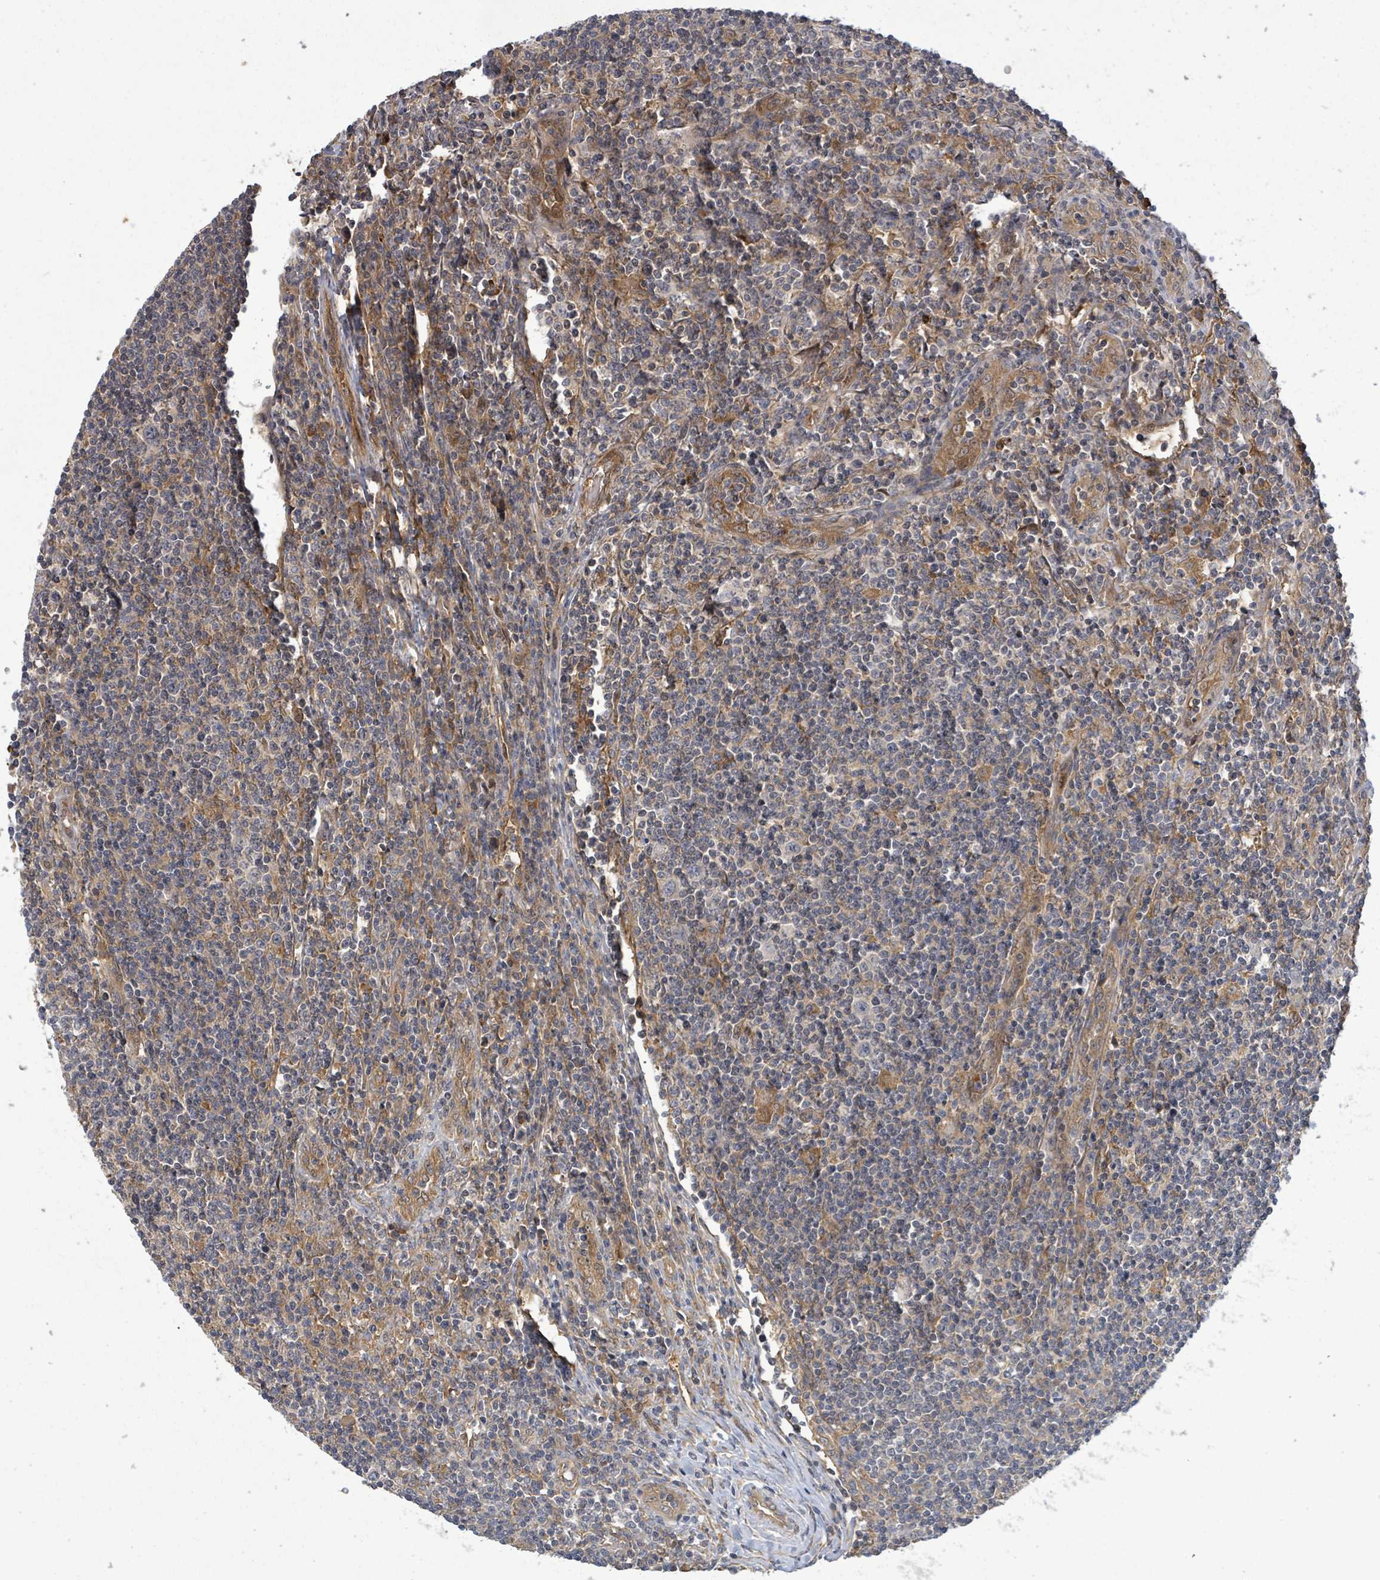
{"staining": {"intensity": "negative", "quantity": "none", "location": "none"}, "tissue": "lymphoma", "cell_type": "Tumor cells", "image_type": "cancer", "snomed": [{"axis": "morphology", "description": "Hodgkin's disease, NOS"}, {"axis": "topography", "description": "Lymph node"}], "caption": "There is no significant staining in tumor cells of lymphoma. (Immunohistochemistry, brightfield microscopy, high magnification).", "gene": "MAP3K6", "patient": {"sex": "male", "age": 83}}